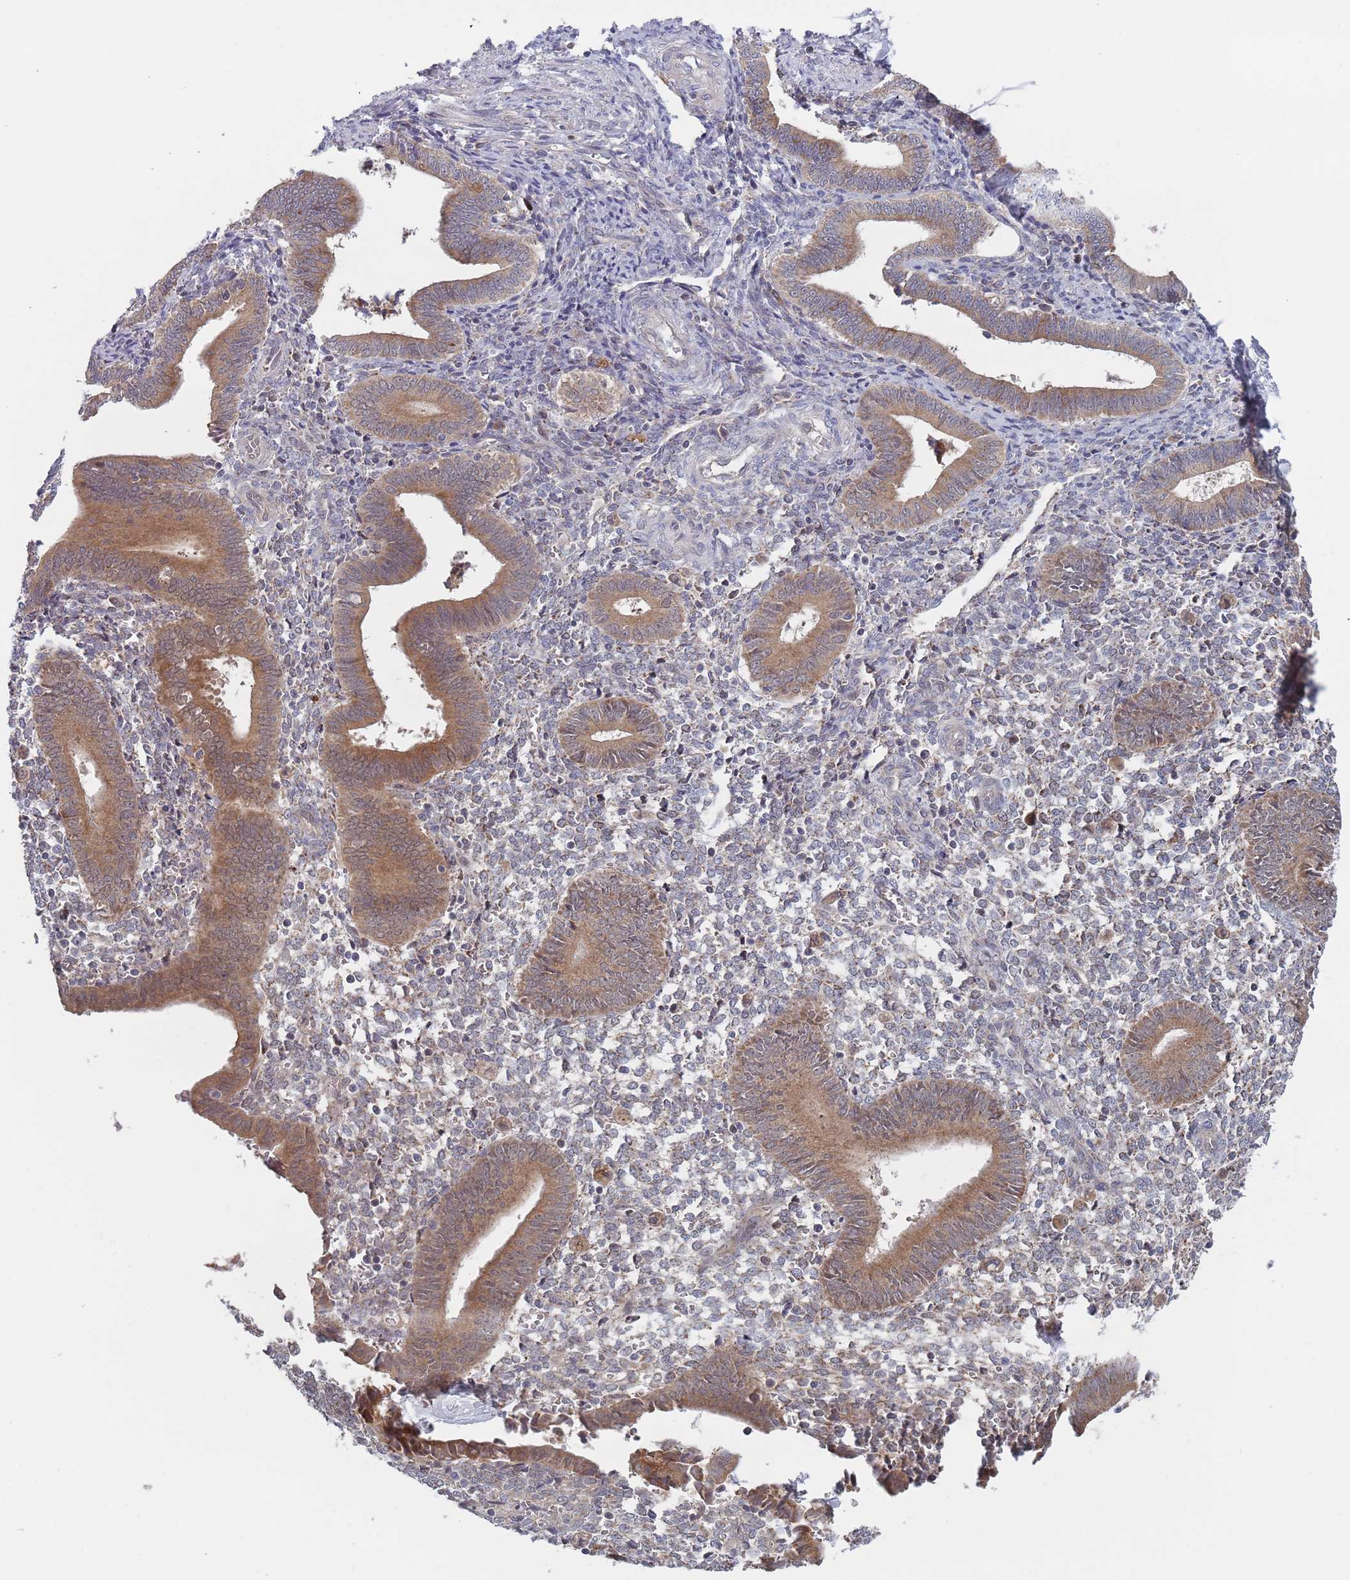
{"staining": {"intensity": "moderate", "quantity": "25%-75%", "location": "cytoplasmic/membranous"}, "tissue": "endometrium", "cell_type": "Cells in endometrial stroma", "image_type": "normal", "snomed": [{"axis": "morphology", "description": "Normal tissue, NOS"}, {"axis": "topography", "description": "Other"}, {"axis": "topography", "description": "Endometrium"}], "caption": "Approximately 25%-75% of cells in endometrial stroma in benign human endometrium exhibit moderate cytoplasmic/membranous protein expression as visualized by brown immunohistochemical staining.", "gene": "ZNF140", "patient": {"sex": "female", "age": 44}}